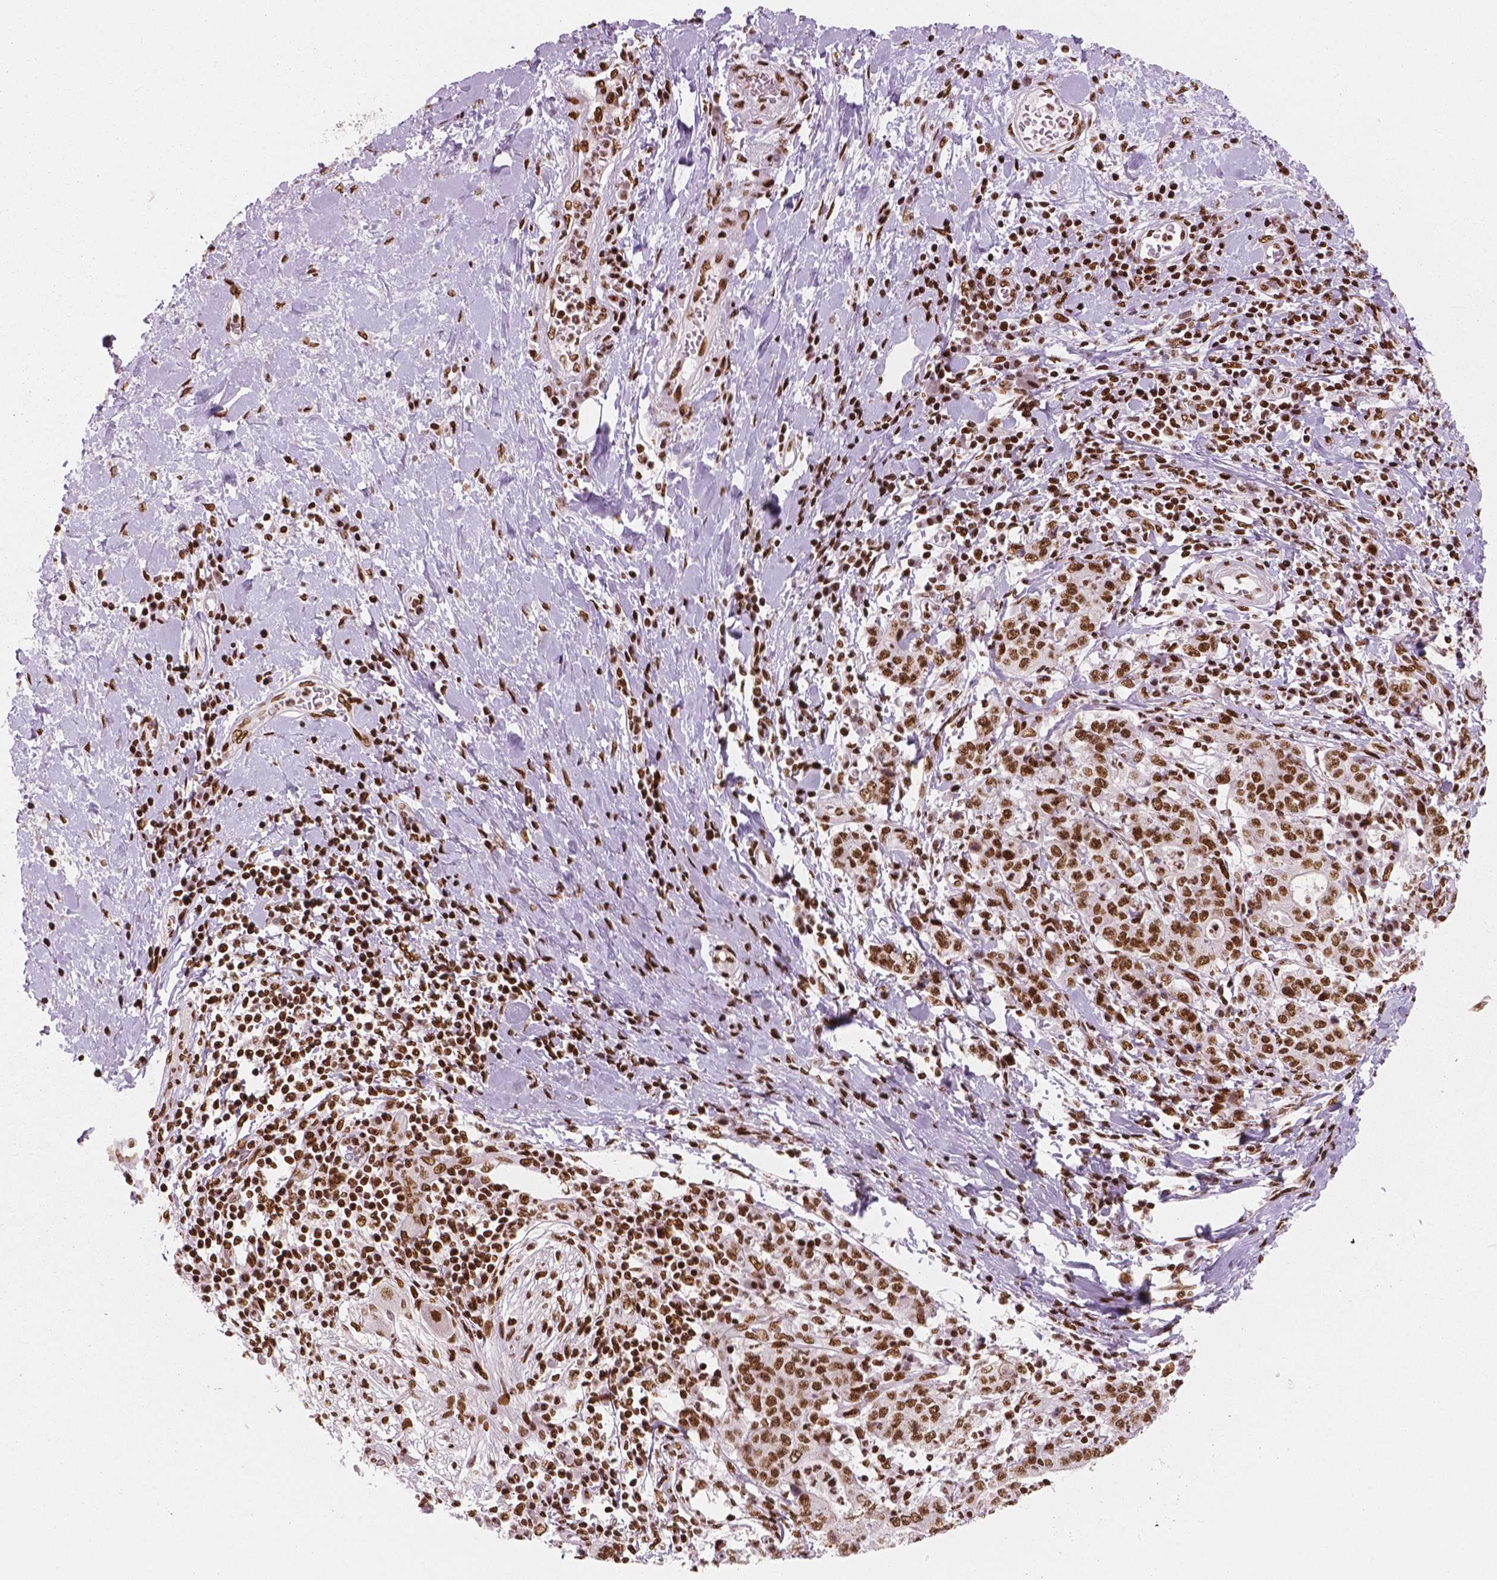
{"staining": {"intensity": "strong", "quantity": ">75%", "location": "nuclear"}, "tissue": "stomach cancer", "cell_type": "Tumor cells", "image_type": "cancer", "snomed": [{"axis": "morphology", "description": "Normal tissue, NOS"}, {"axis": "morphology", "description": "Adenocarcinoma, NOS"}, {"axis": "topography", "description": "Stomach, upper"}, {"axis": "topography", "description": "Stomach"}], "caption": "Stomach adenocarcinoma stained for a protein (brown) exhibits strong nuclear positive staining in about >75% of tumor cells.", "gene": "BRD4", "patient": {"sex": "male", "age": 59}}